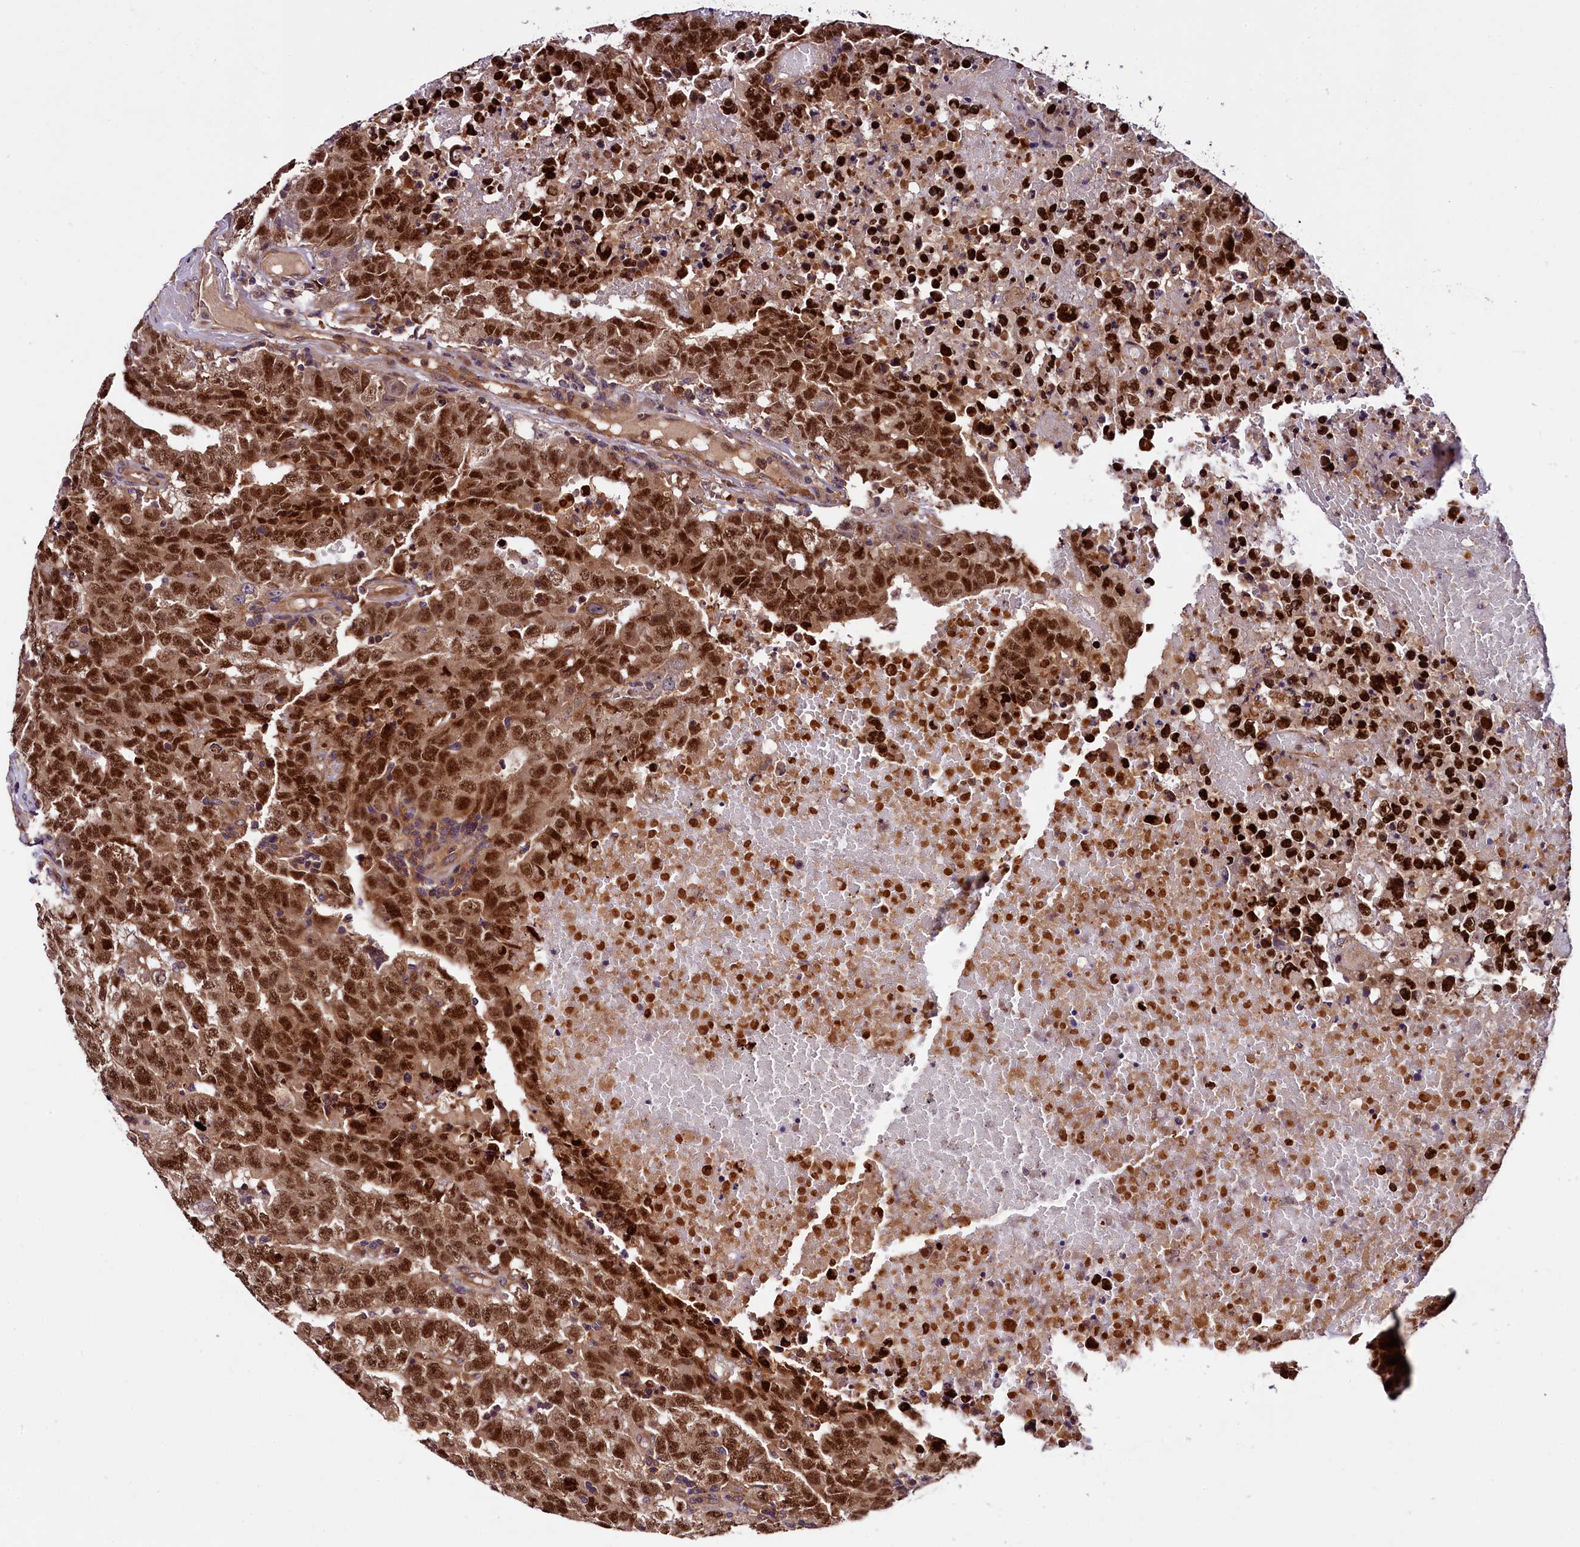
{"staining": {"intensity": "strong", "quantity": ">75%", "location": "nuclear"}, "tissue": "testis cancer", "cell_type": "Tumor cells", "image_type": "cancer", "snomed": [{"axis": "morphology", "description": "Carcinoma, Embryonal, NOS"}, {"axis": "topography", "description": "Testis"}], "caption": "Immunohistochemical staining of human testis cancer (embryonal carcinoma) reveals strong nuclear protein staining in about >75% of tumor cells.", "gene": "VPS35", "patient": {"sex": "male", "age": 25}}